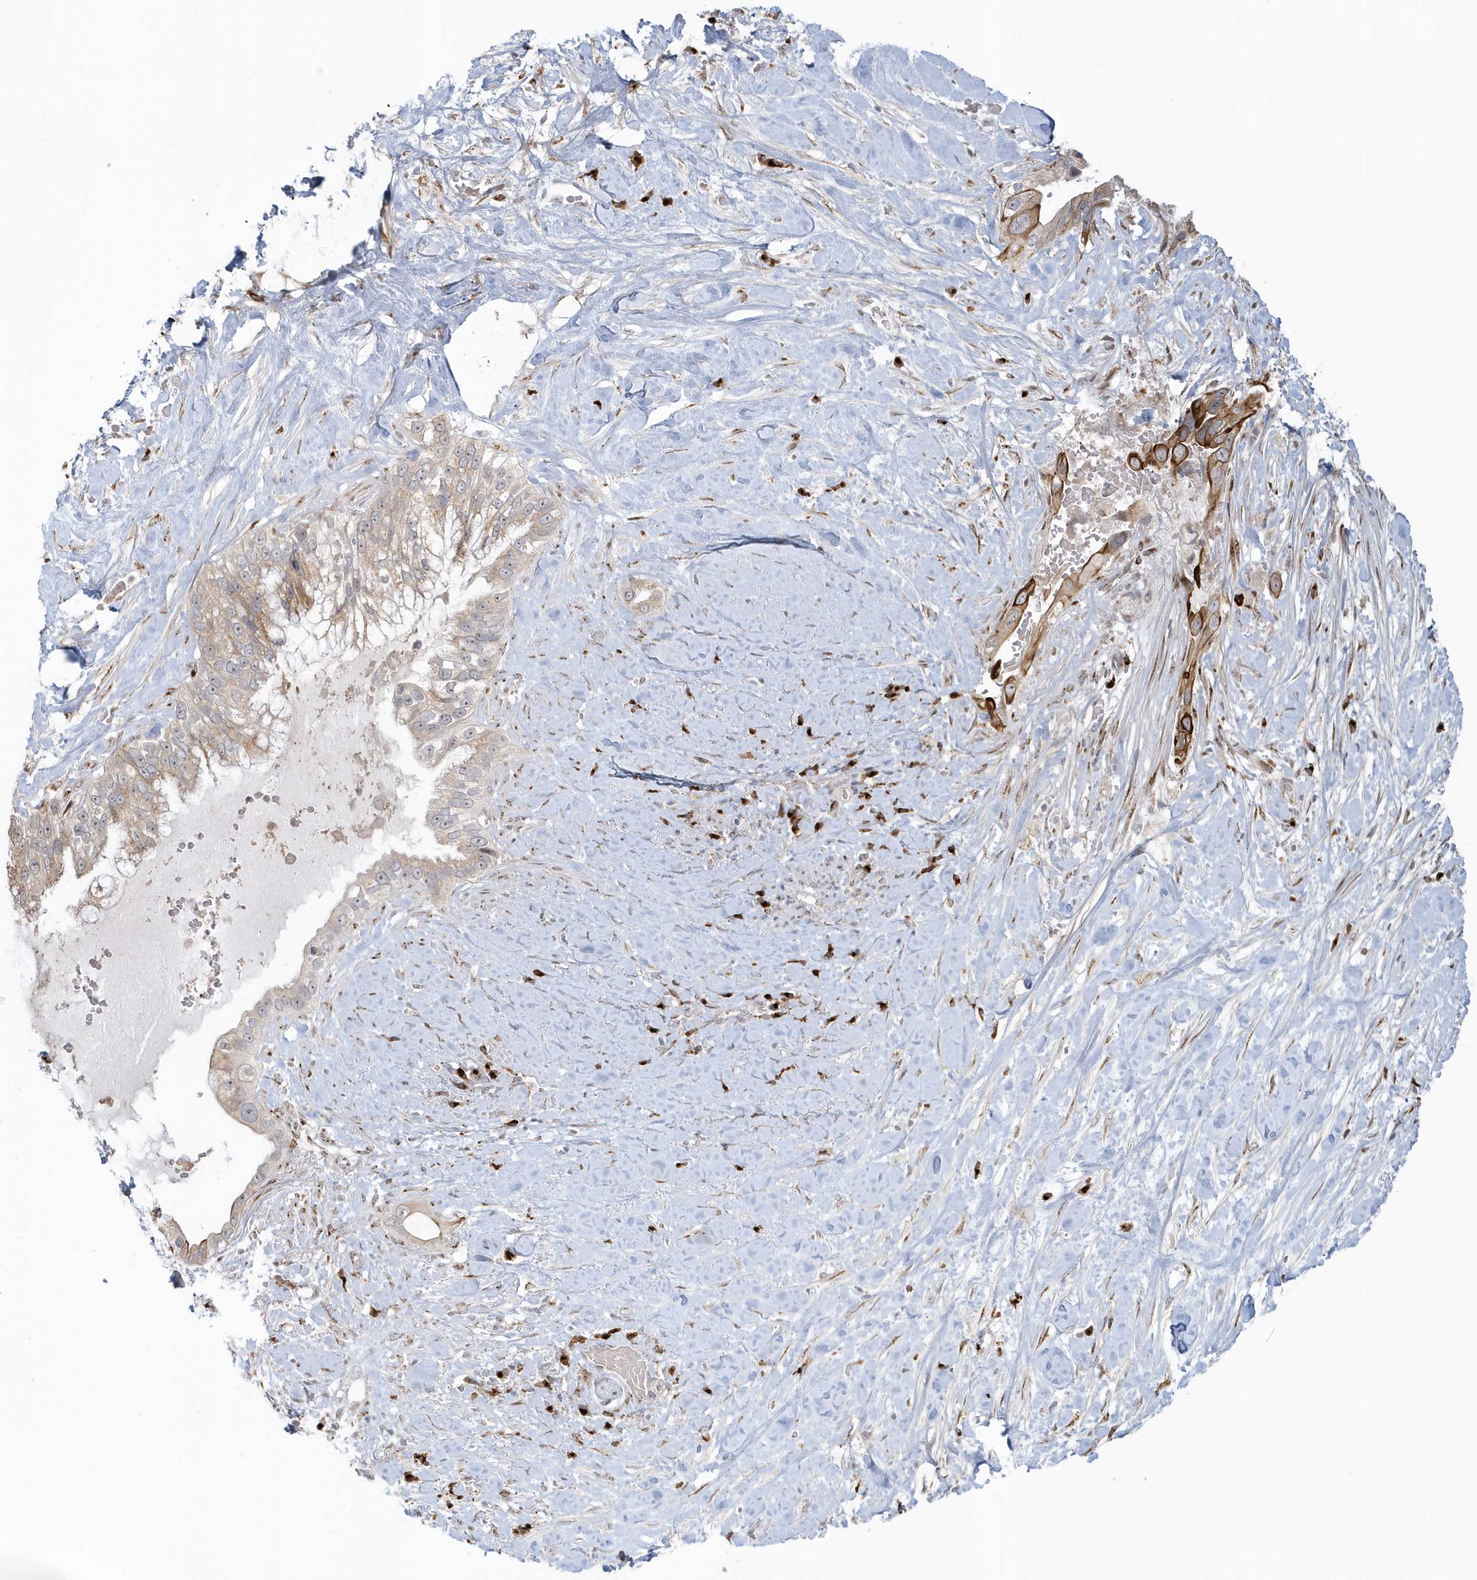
{"staining": {"intensity": "weak", "quantity": "25%-75%", "location": "cytoplasmic/membranous"}, "tissue": "pancreatic cancer", "cell_type": "Tumor cells", "image_type": "cancer", "snomed": [{"axis": "morphology", "description": "Inflammation, NOS"}, {"axis": "morphology", "description": "Adenocarcinoma, NOS"}, {"axis": "topography", "description": "Pancreas"}], "caption": "Pancreatic cancer (adenocarcinoma) stained with a protein marker reveals weak staining in tumor cells.", "gene": "DHFR", "patient": {"sex": "female", "age": 56}}